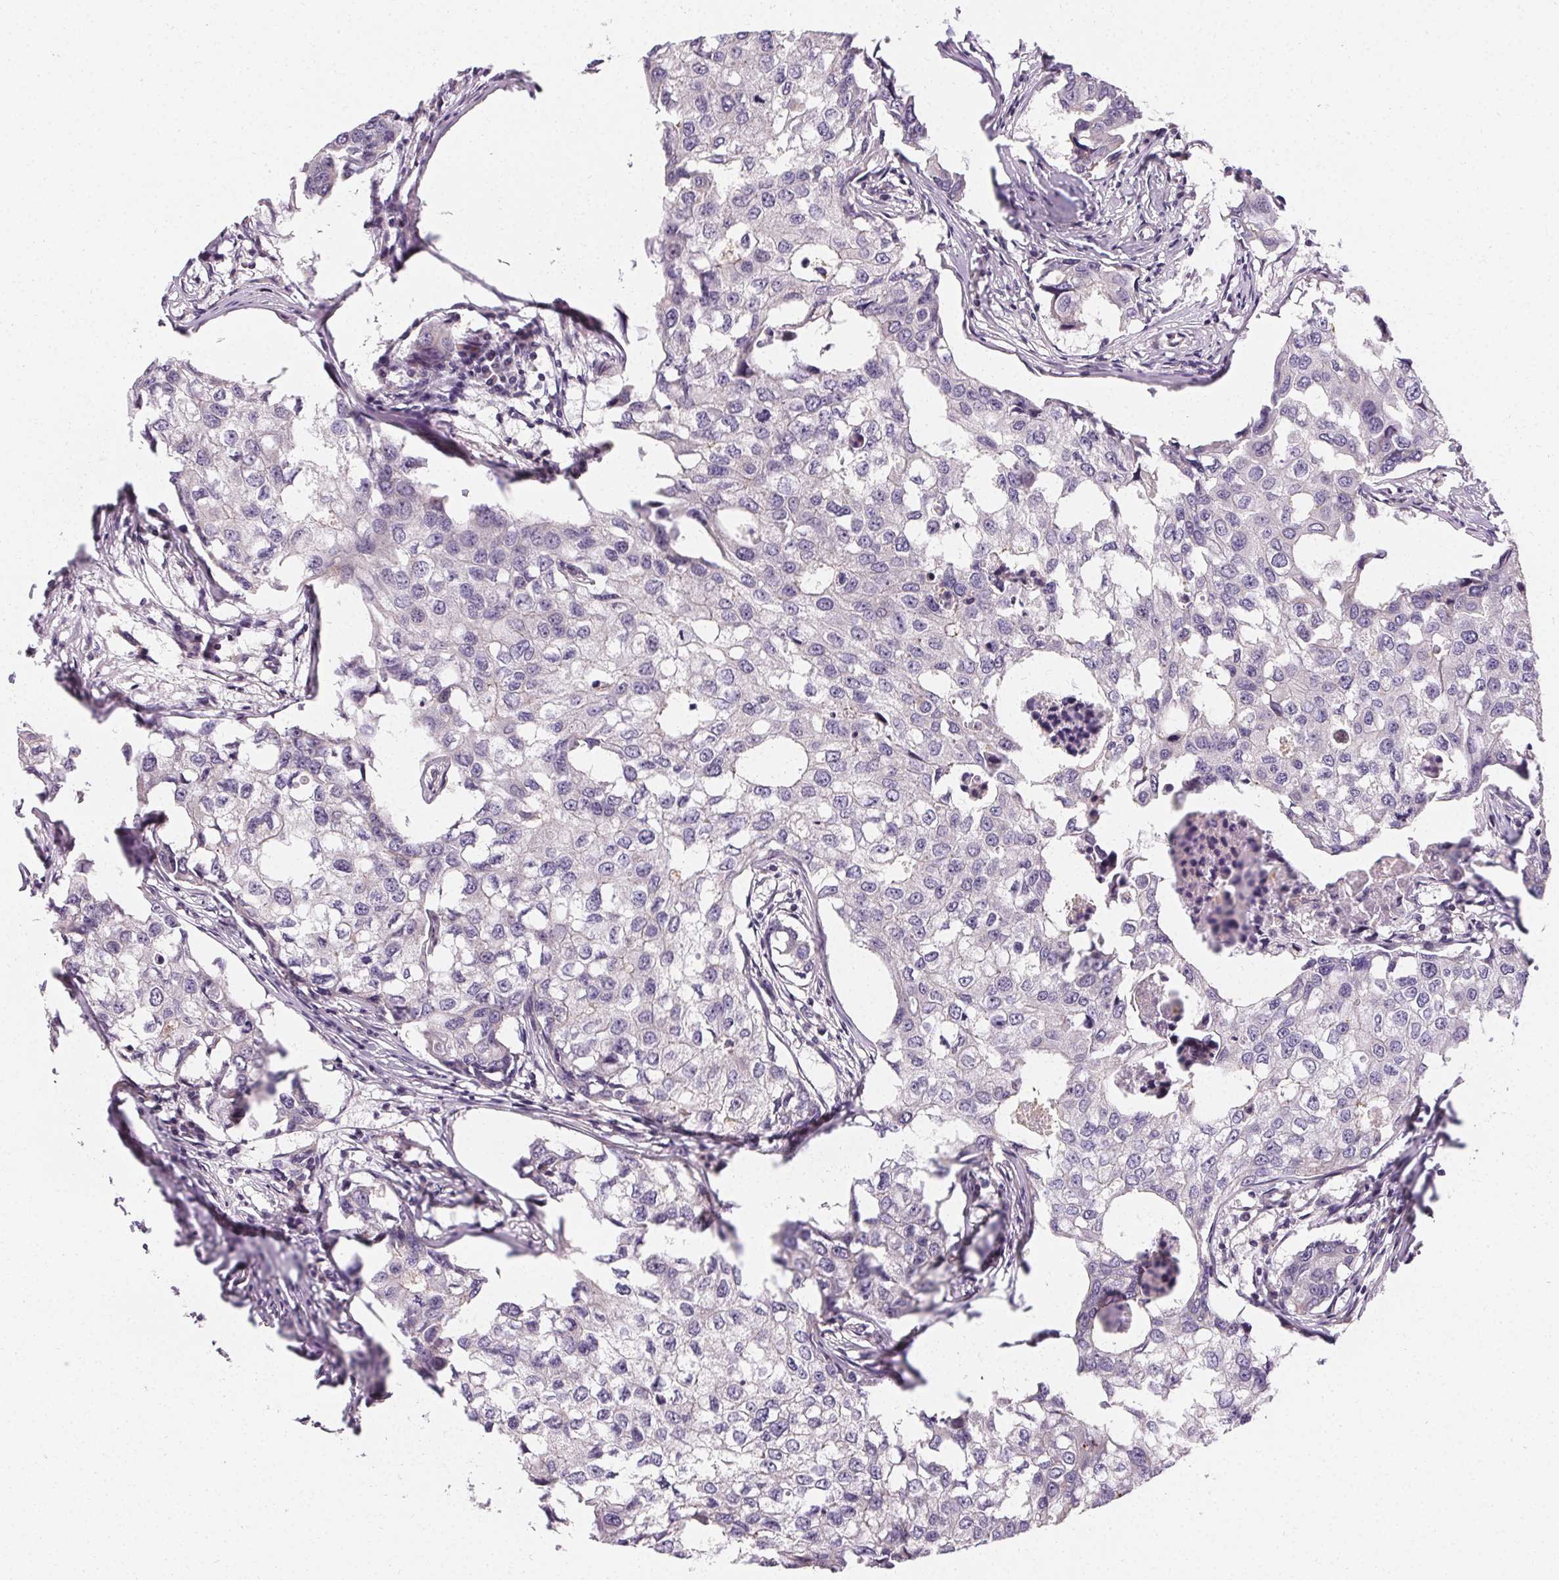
{"staining": {"intensity": "negative", "quantity": "none", "location": "none"}, "tissue": "breast cancer", "cell_type": "Tumor cells", "image_type": "cancer", "snomed": [{"axis": "morphology", "description": "Duct carcinoma"}, {"axis": "topography", "description": "Breast"}], "caption": "There is no significant positivity in tumor cells of breast cancer.", "gene": "APLP1", "patient": {"sex": "female", "age": 27}}